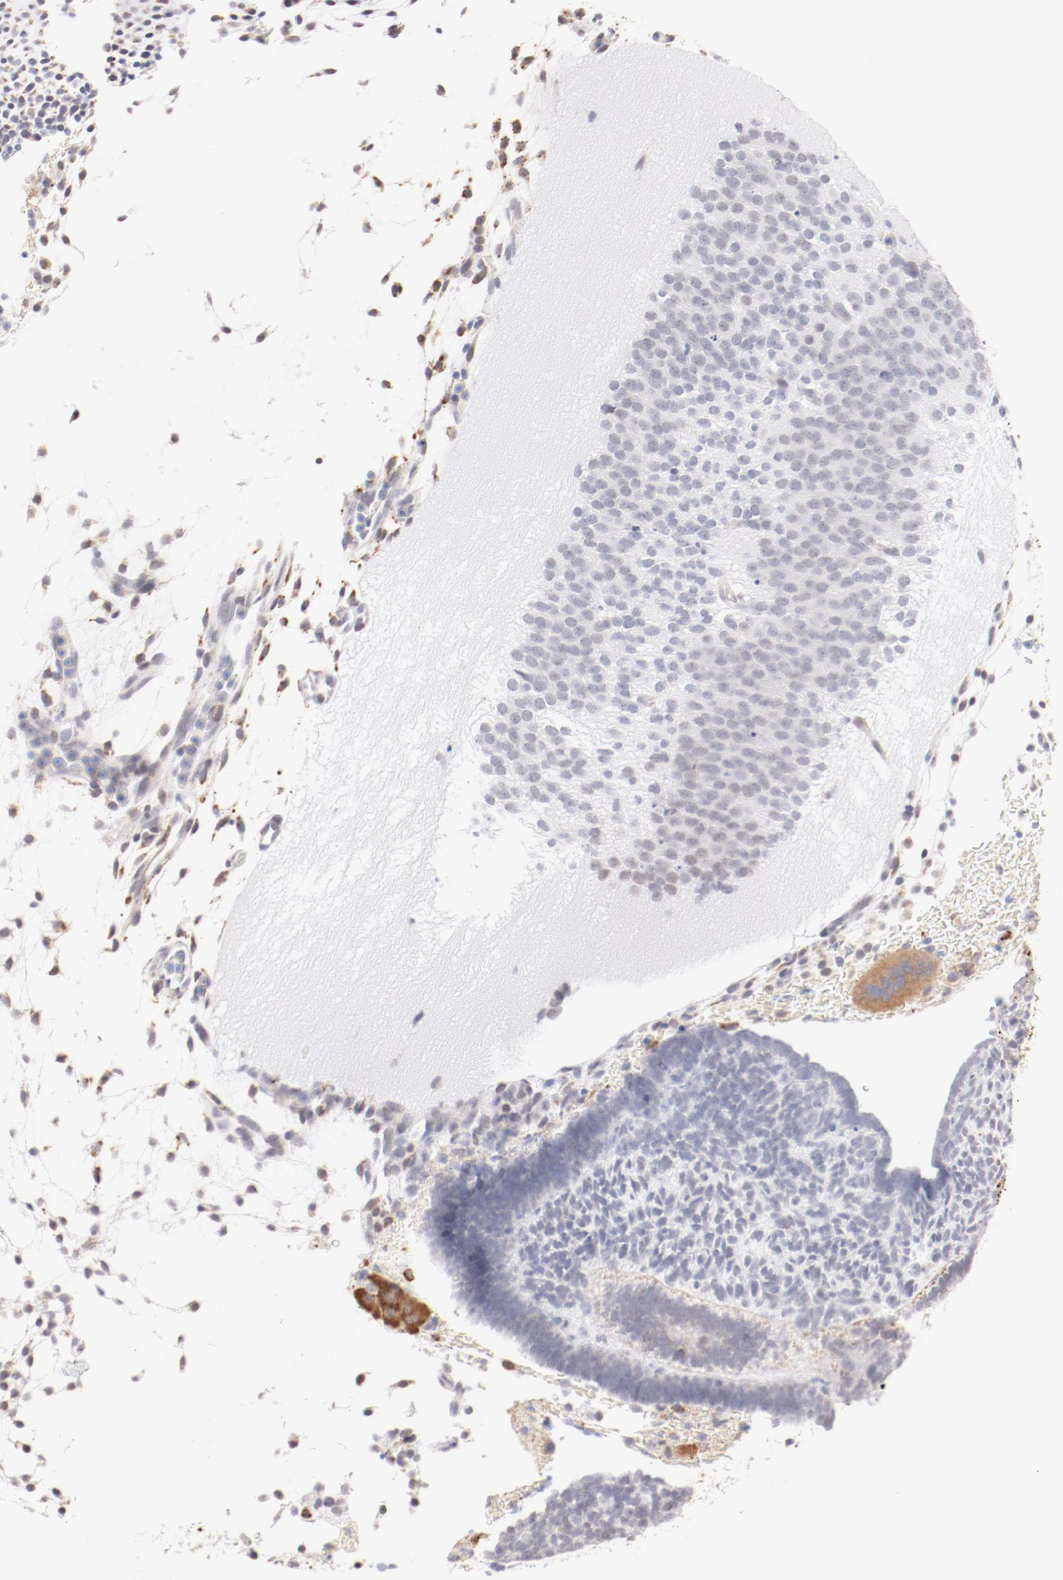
{"staining": {"intensity": "weak", "quantity": "25%-75%", "location": "cytoplasmic/membranous"}, "tissue": "placenta", "cell_type": "Trophoblastic cells", "image_type": "normal", "snomed": [{"axis": "morphology", "description": "Normal tissue, NOS"}, {"axis": "topography", "description": "Placenta"}], "caption": "Trophoblastic cells exhibit weak cytoplasmic/membranous staining in about 25%-75% of cells in unremarkable placenta. (Stains: DAB (3,3'-diaminobenzidine) in brown, nuclei in blue, Microscopy: brightfield microscopy at high magnification).", "gene": "CTSH", "patient": {"sex": "female", "age": 19}}